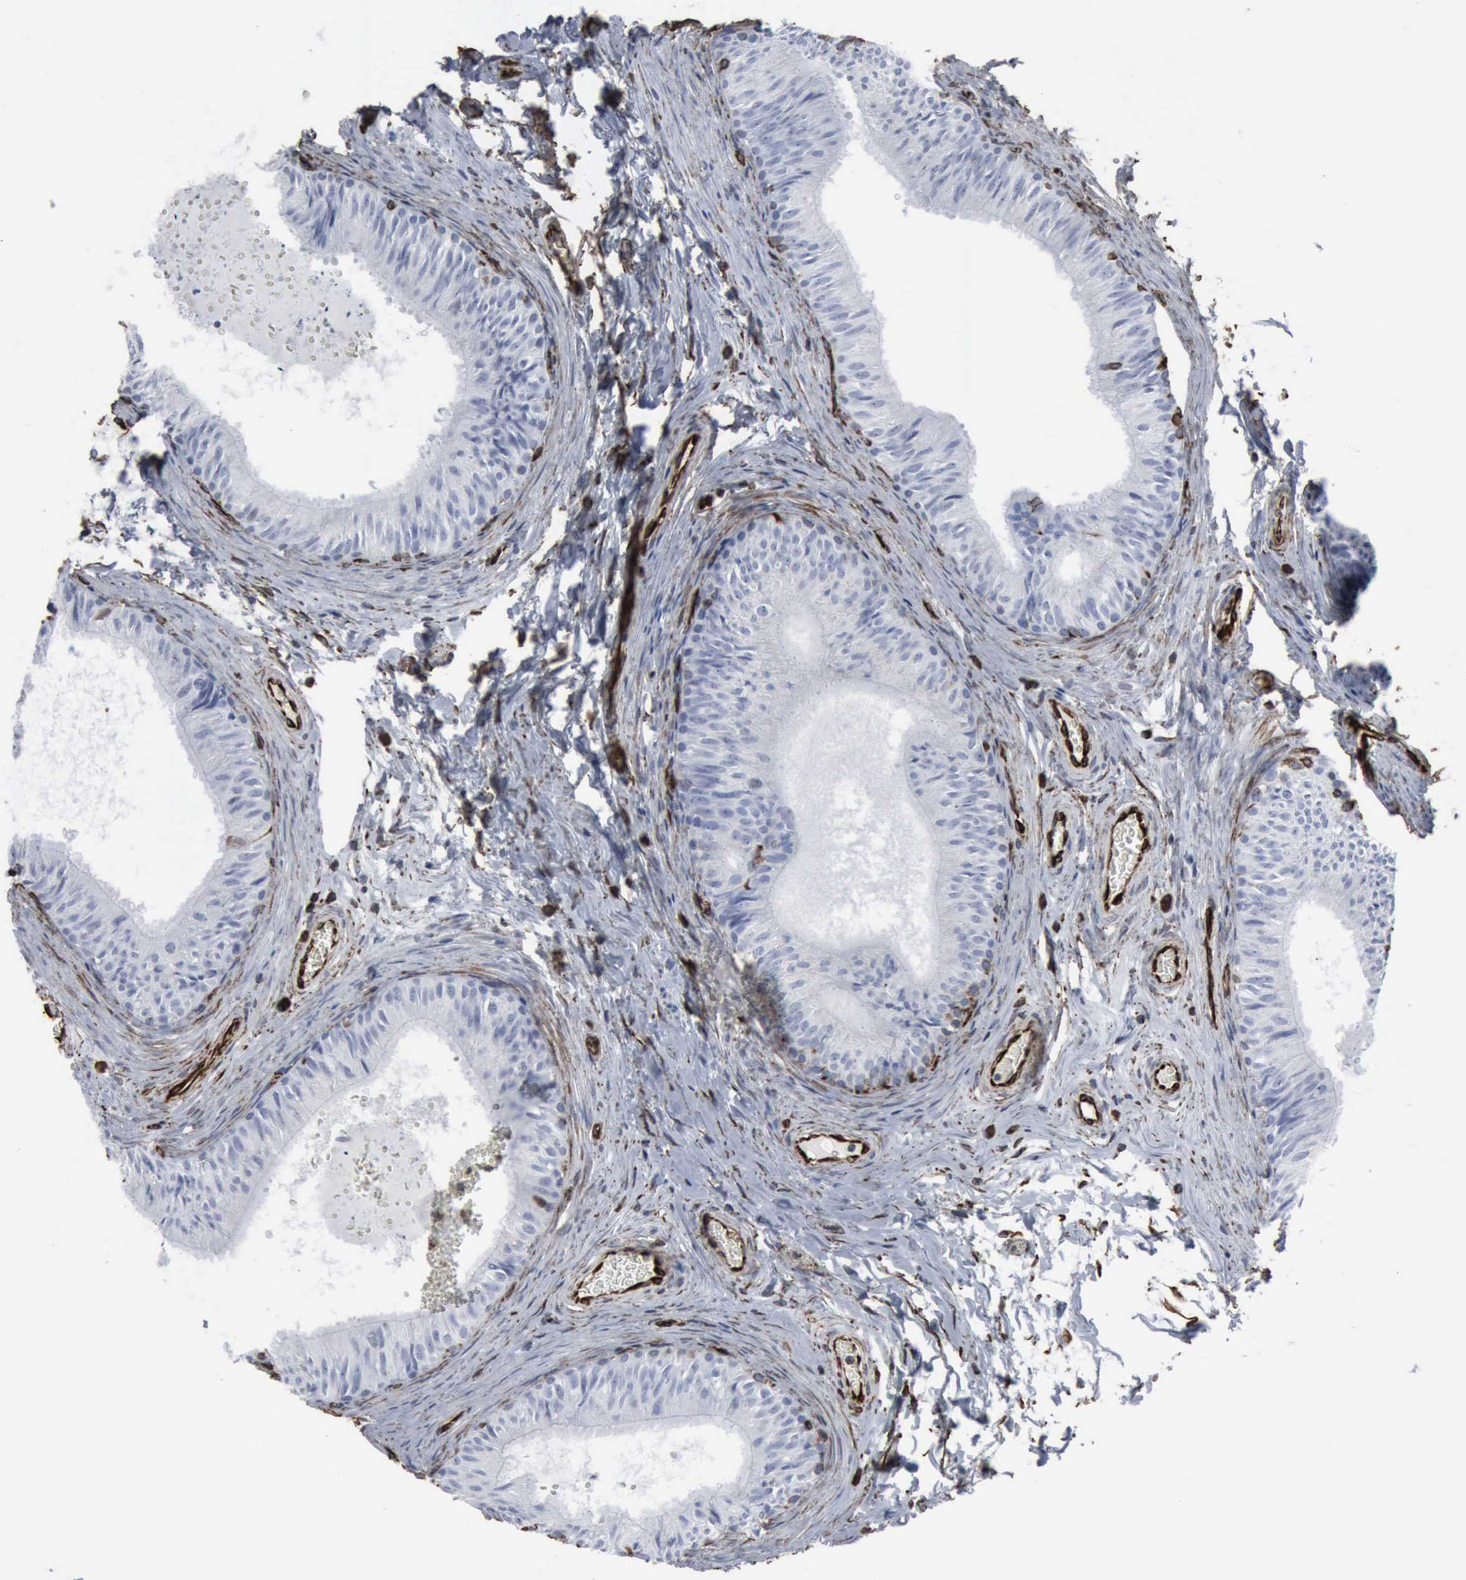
{"staining": {"intensity": "moderate", "quantity": "<25%", "location": "cytoplasmic/membranous,nuclear"}, "tissue": "epididymis", "cell_type": "Glandular cells", "image_type": "normal", "snomed": [{"axis": "morphology", "description": "Normal tissue, NOS"}, {"axis": "topography", "description": "Epididymis"}], "caption": "High-magnification brightfield microscopy of unremarkable epididymis stained with DAB (3,3'-diaminobenzidine) (brown) and counterstained with hematoxylin (blue). glandular cells exhibit moderate cytoplasmic/membranous,nuclear expression is identified in about<25% of cells.", "gene": "CCNE1", "patient": {"sex": "male", "age": 23}}